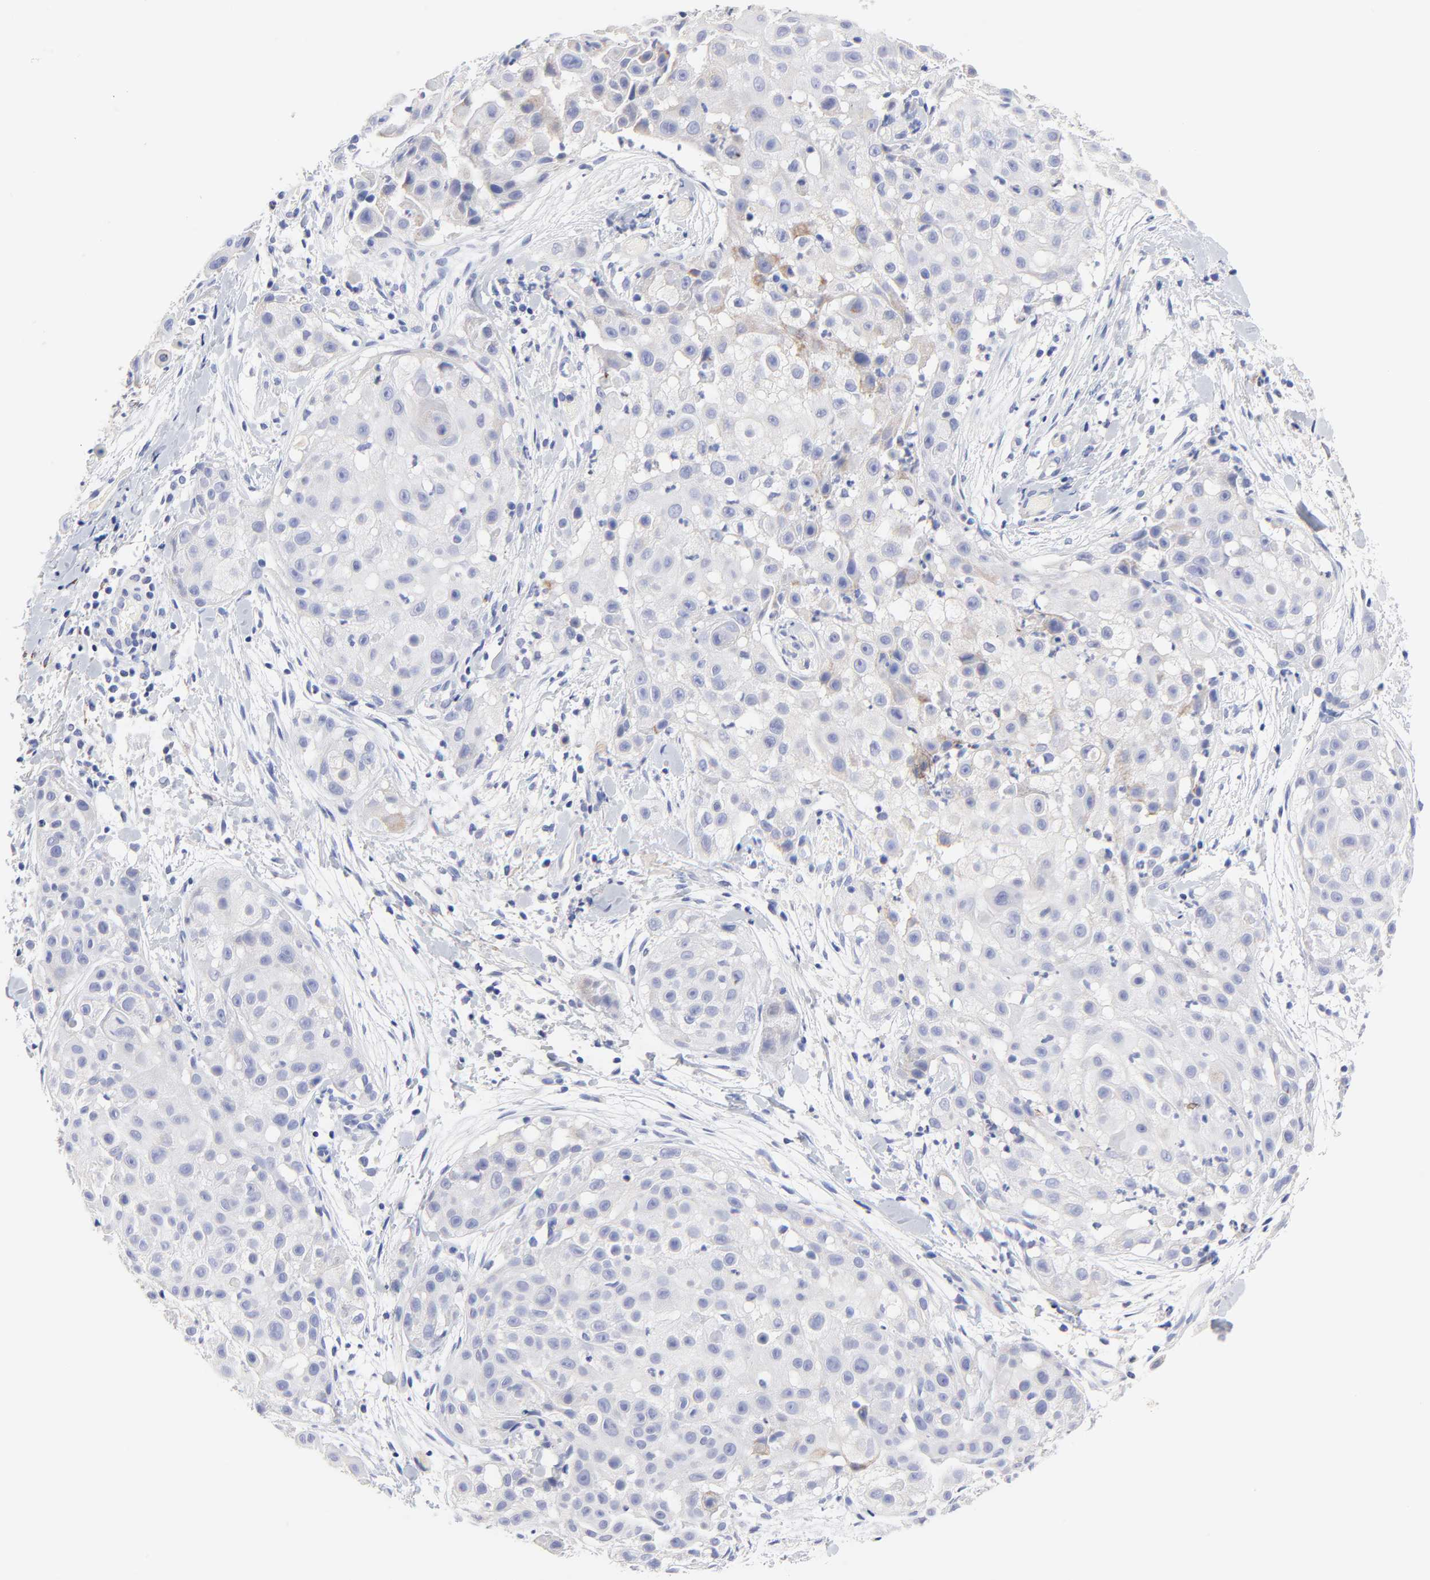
{"staining": {"intensity": "weak", "quantity": "<25%", "location": "cytoplasmic/membranous"}, "tissue": "skin cancer", "cell_type": "Tumor cells", "image_type": "cancer", "snomed": [{"axis": "morphology", "description": "Squamous cell carcinoma, NOS"}, {"axis": "topography", "description": "Skin"}], "caption": "Tumor cells show no significant positivity in skin cancer (squamous cell carcinoma).", "gene": "FBXO10", "patient": {"sex": "female", "age": 57}}